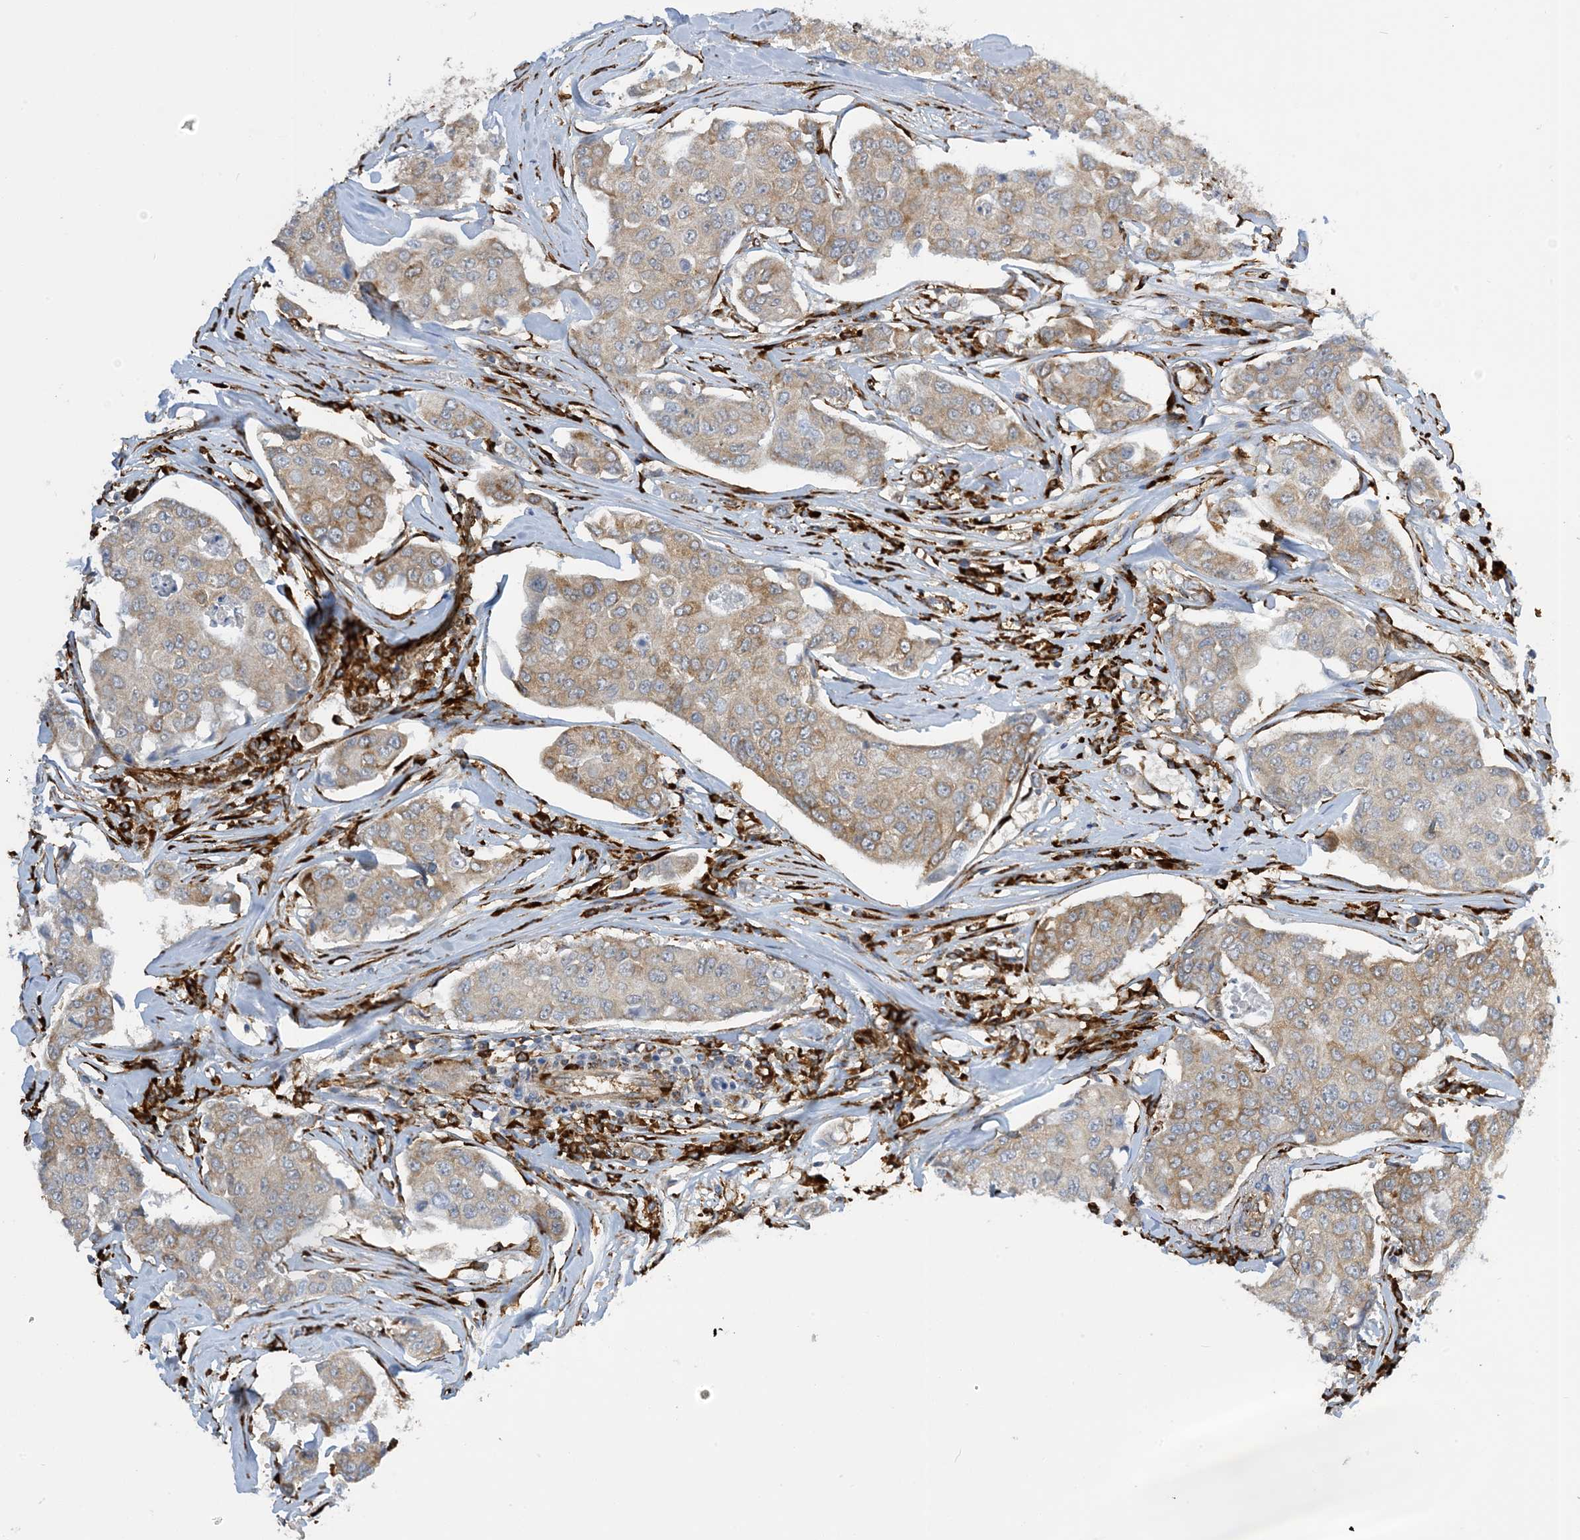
{"staining": {"intensity": "weak", "quantity": ">75%", "location": "cytoplasmic/membranous"}, "tissue": "breast cancer", "cell_type": "Tumor cells", "image_type": "cancer", "snomed": [{"axis": "morphology", "description": "Duct carcinoma"}, {"axis": "topography", "description": "Breast"}], "caption": "Breast cancer (intraductal carcinoma) stained with IHC exhibits weak cytoplasmic/membranous expression in approximately >75% of tumor cells.", "gene": "ZBTB45", "patient": {"sex": "female", "age": 80}}